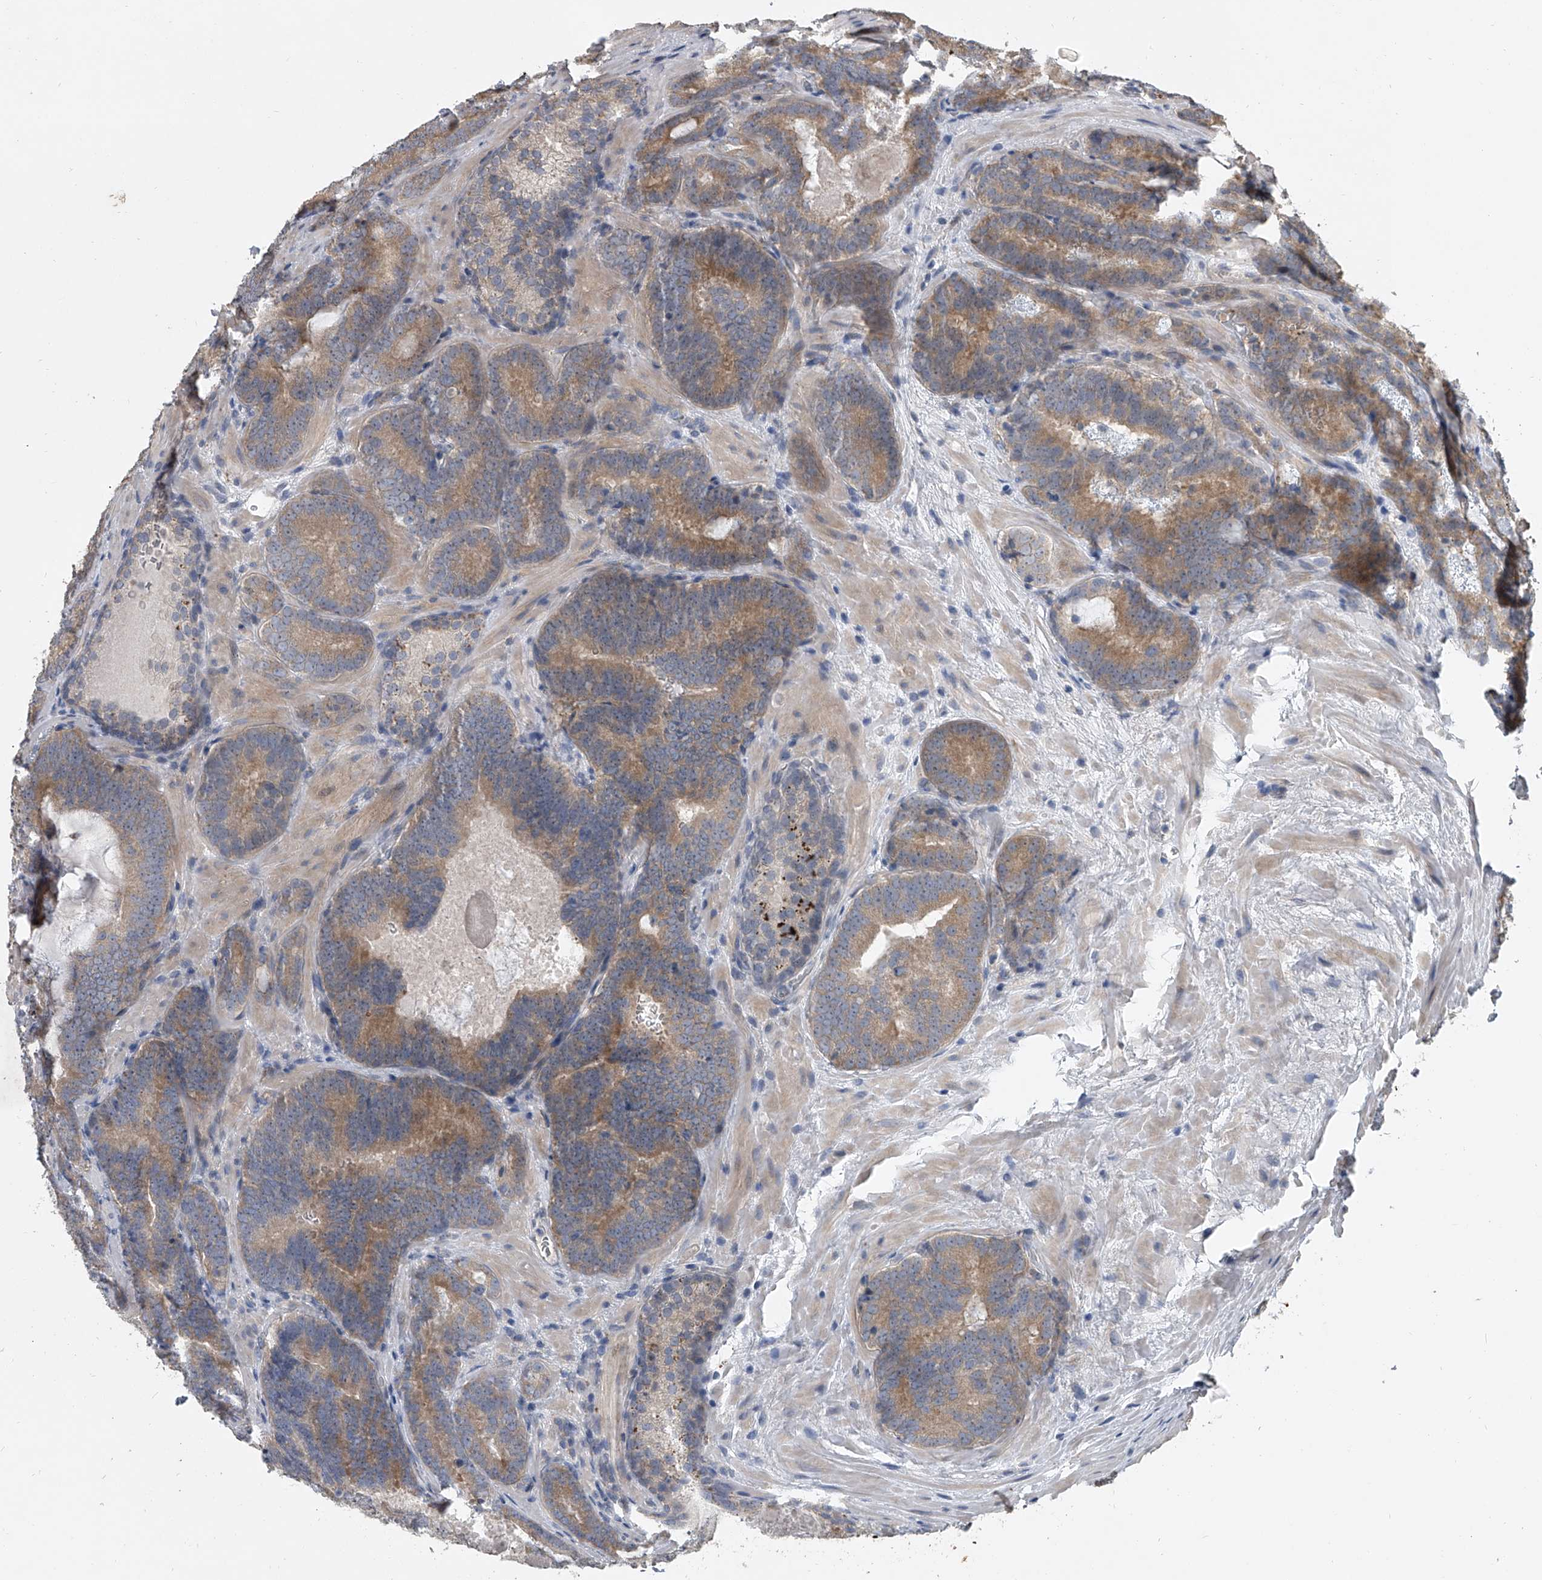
{"staining": {"intensity": "moderate", "quantity": "25%-75%", "location": "cytoplasmic/membranous"}, "tissue": "prostate cancer", "cell_type": "Tumor cells", "image_type": "cancer", "snomed": [{"axis": "morphology", "description": "Adenocarcinoma, High grade"}, {"axis": "topography", "description": "Prostate"}], "caption": "IHC image of human prostate high-grade adenocarcinoma stained for a protein (brown), which displays medium levels of moderate cytoplasmic/membranous staining in approximately 25%-75% of tumor cells.", "gene": "DOCK9", "patient": {"sex": "male", "age": 66}}